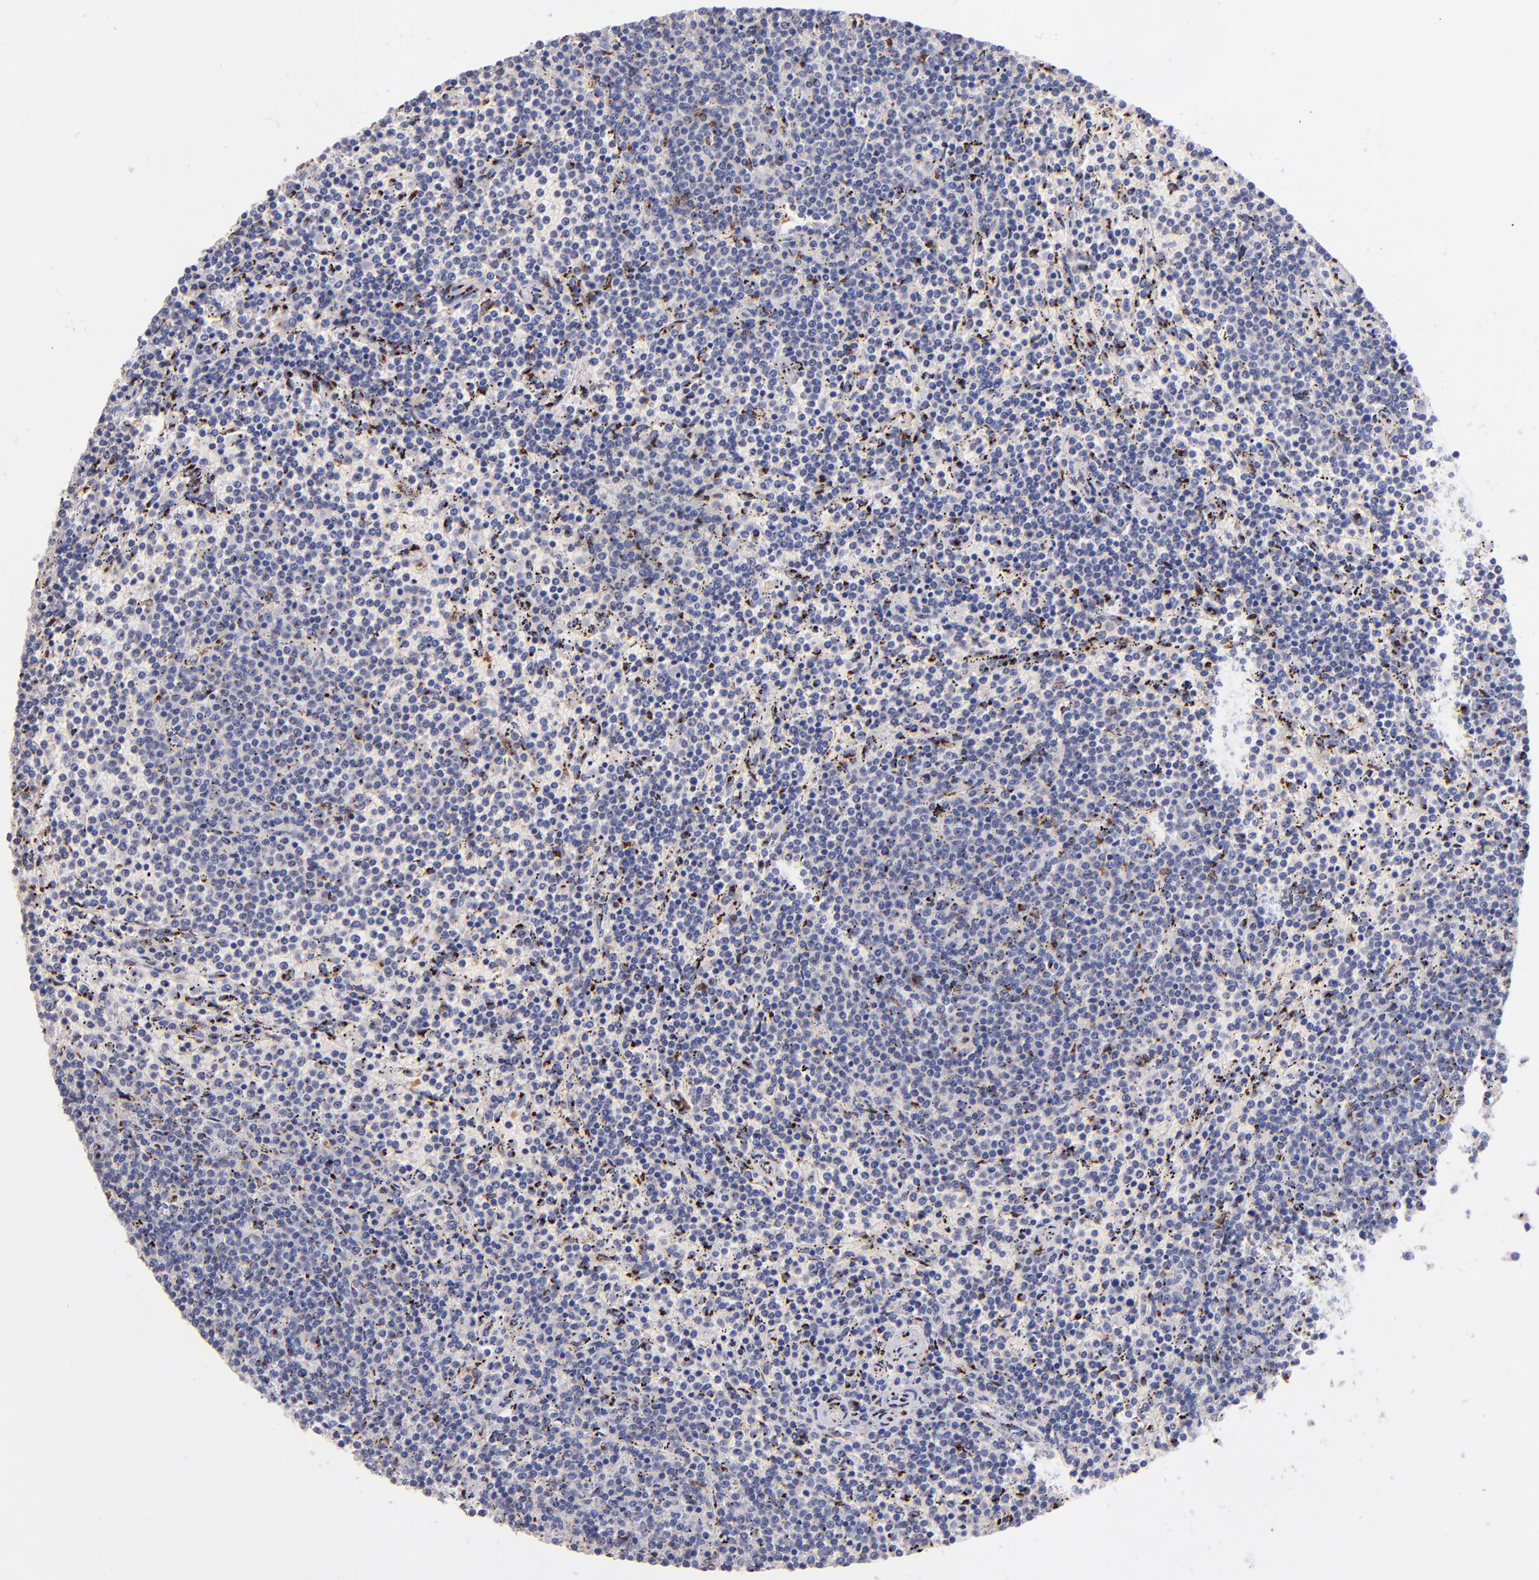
{"staining": {"intensity": "strong", "quantity": "<25%", "location": "cytoplasmic/membranous"}, "tissue": "lymphoma", "cell_type": "Tumor cells", "image_type": "cancer", "snomed": [{"axis": "morphology", "description": "Malignant lymphoma, non-Hodgkin's type, Low grade"}, {"axis": "topography", "description": "Spleen"}], "caption": "Low-grade malignant lymphoma, non-Hodgkin's type tissue demonstrates strong cytoplasmic/membranous staining in about <25% of tumor cells", "gene": "GOLIM4", "patient": {"sex": "female", "age": 50}}